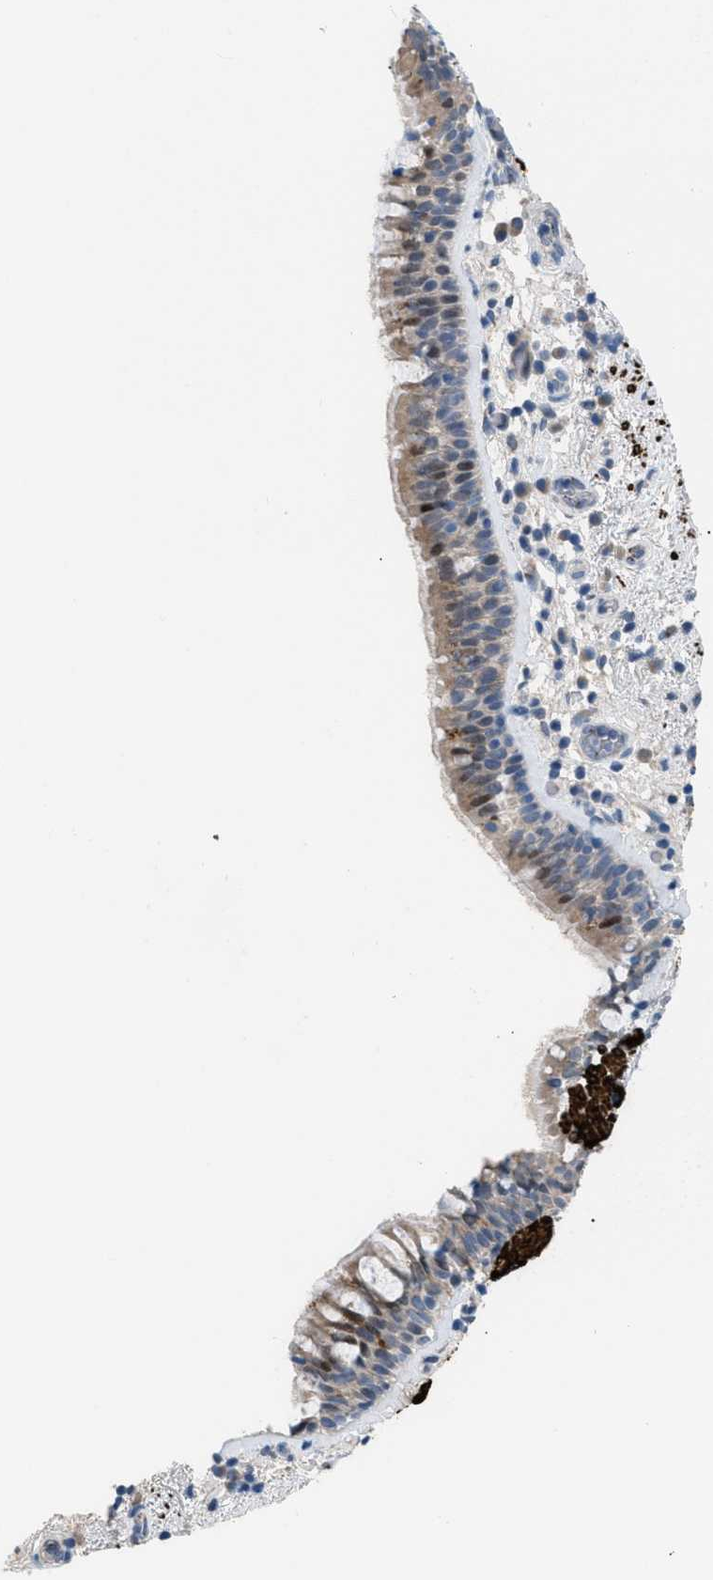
{"staining": {"intensity": "moderate", "quantity": "<25%", "location": "cytoplasmic/membranous,nuclear"}, "tissue": "bronchus", "cell_type": "Respiratory epithelial cells", "image_type": "normal", "snomed": [{"axis": "morphology", "description": "Normal tissue, NOS"}, {"axis": "morphology", "description": "Inflammation, NOS"}, {"axis": "topography", "description": "Cartilage tissue"}, {"axis": "topography", "description": "Bronchus"}], "caption": "Benign bronchus demonstrates moderate cytoplasmic/membranous,nuclear expression in about <25% of respiratory epithelial cells The staining was performed using DAB, with brown indicating positive protein expression. Nuclei are stained blue with hematoxylin..", "gene": "ICA1", "patient": {"sex": "male", "age": 77}}